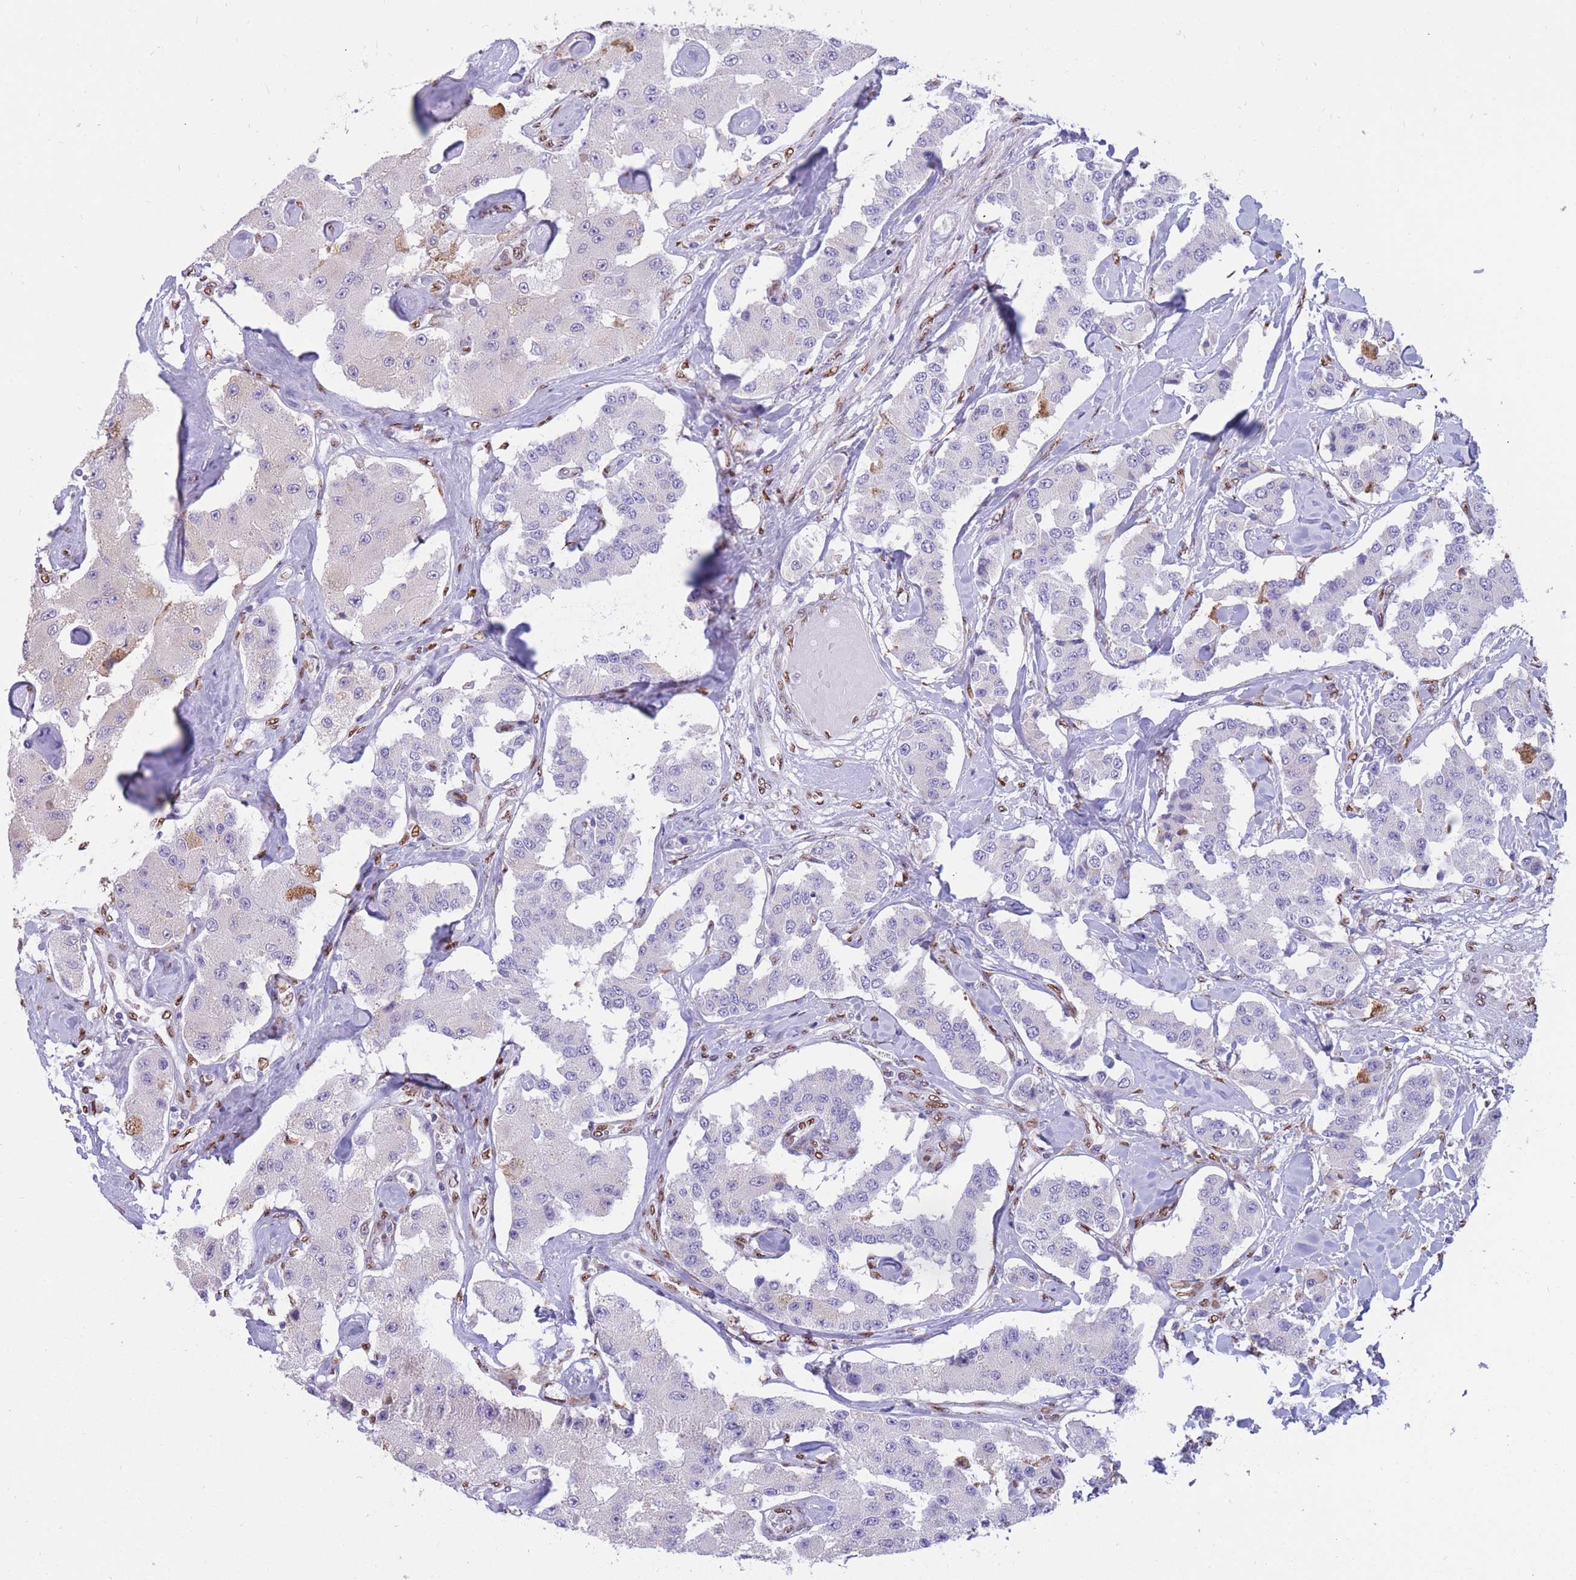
{"staining": {"intensity": "negative", "quantity": "none", "location": "none"}, "tissue": "carcinoid", "cell_type": "Tumor cells", "image_type": "cancer", "snomed": [{"axis": "morphology", "description": "Carcinoid, malignant, NOS"}, {"axis": "topography", "description": "Pancreas"}], "caption": "Immunohistochemical staining of carcinoid reveals no significant positivity in tumor cells. (Immunohistochemistry, brightfield microscopy, high magnification).", "gene": "FAM153A", "patient": {"sex": "male", "age": 41}}